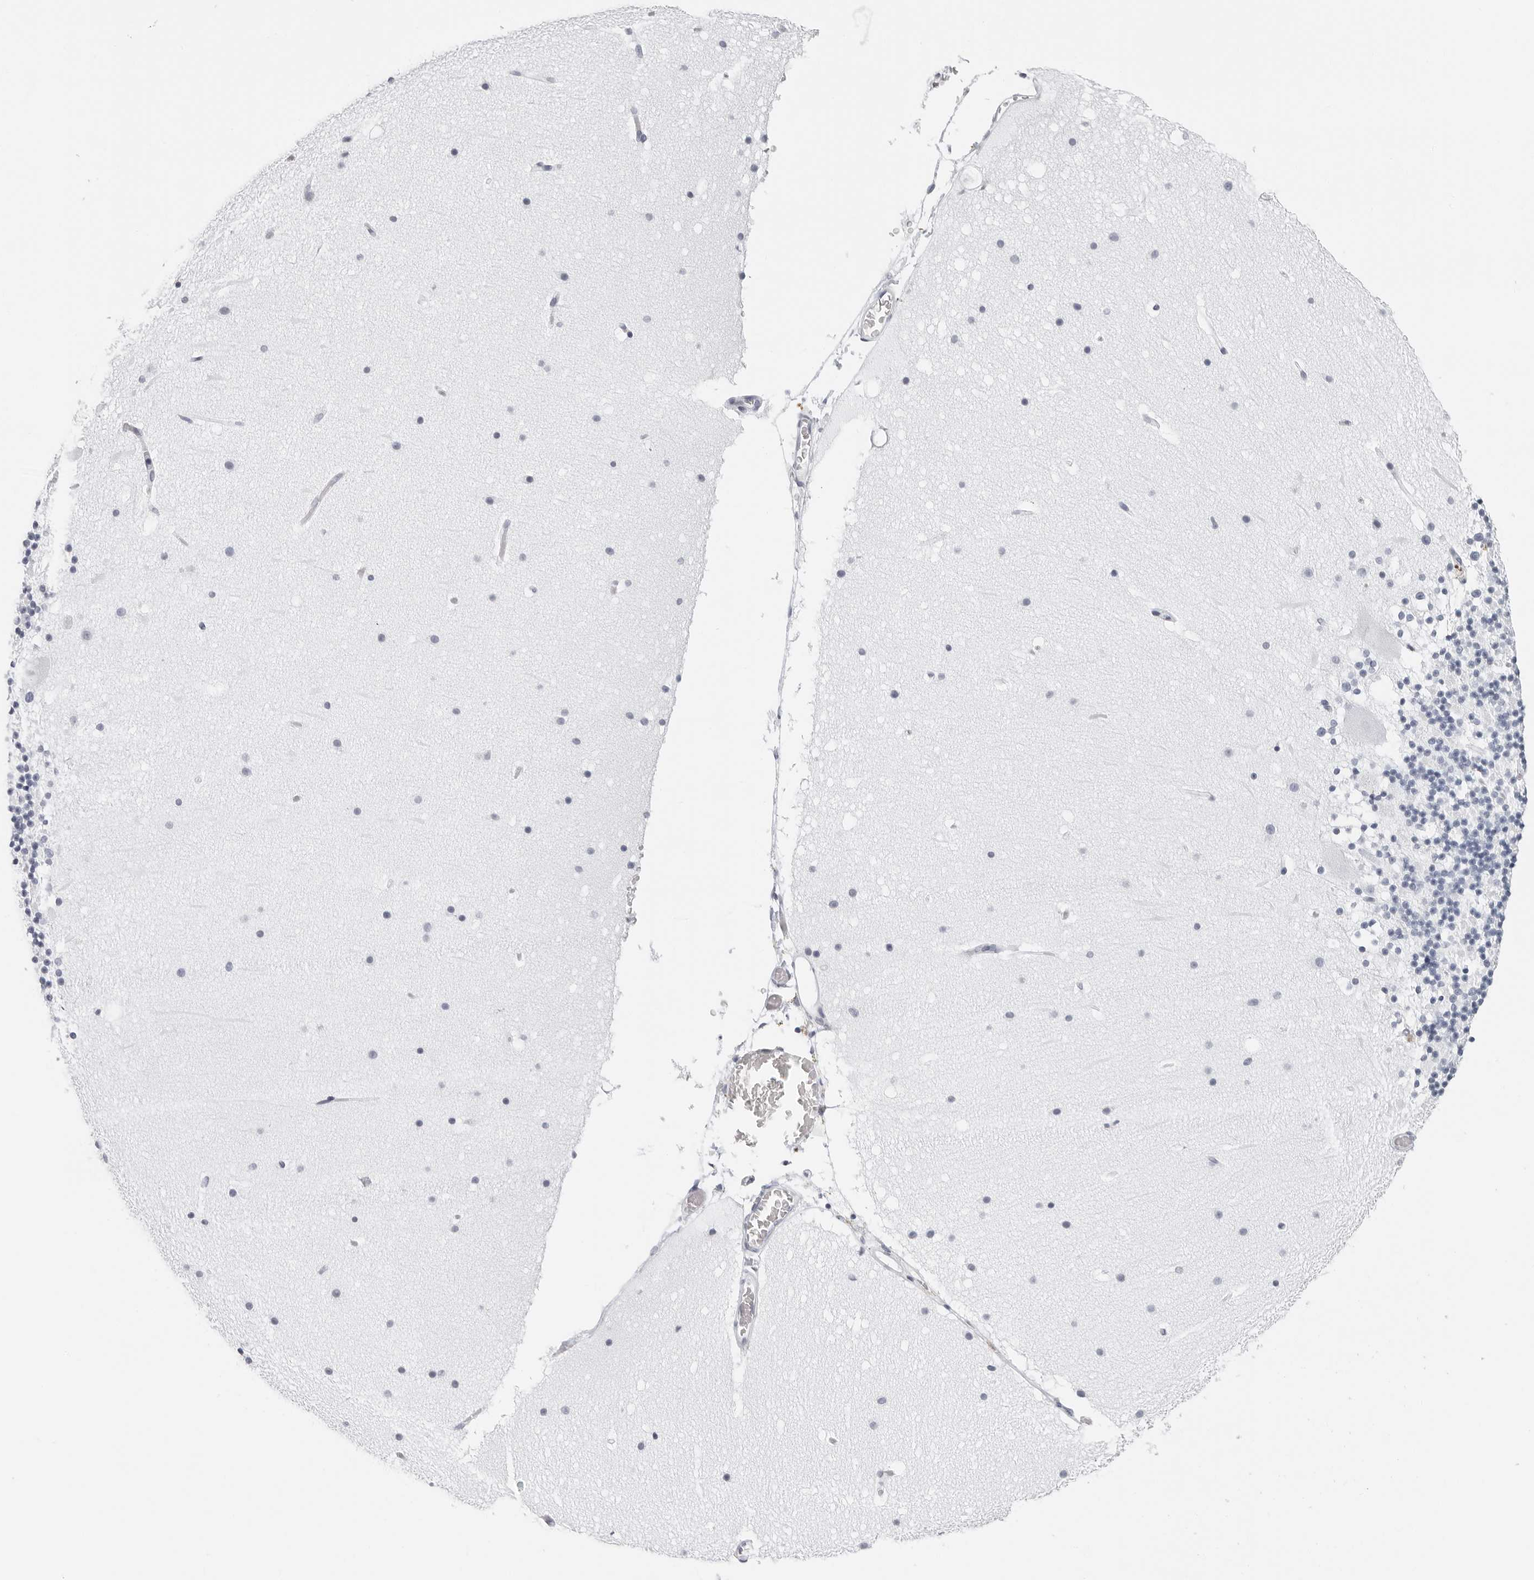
{"staining": {"intensity": "negative", "quantity": "none", "location": "none"}, "tissue": "cerebellum", "cell_type": "Cells in granular layer", "image_type": "normal", "snomed": [{"axis": "morphology", "description": "Normal tissue, NOS"}, {"axis": "topography", "description": "Cerebellum"}], "caption": "IHC of normal cerebellum reveals no positivity in cells in granular layer.", "gene": "CST1", "patient": {"sex": "male", "age": 57}}